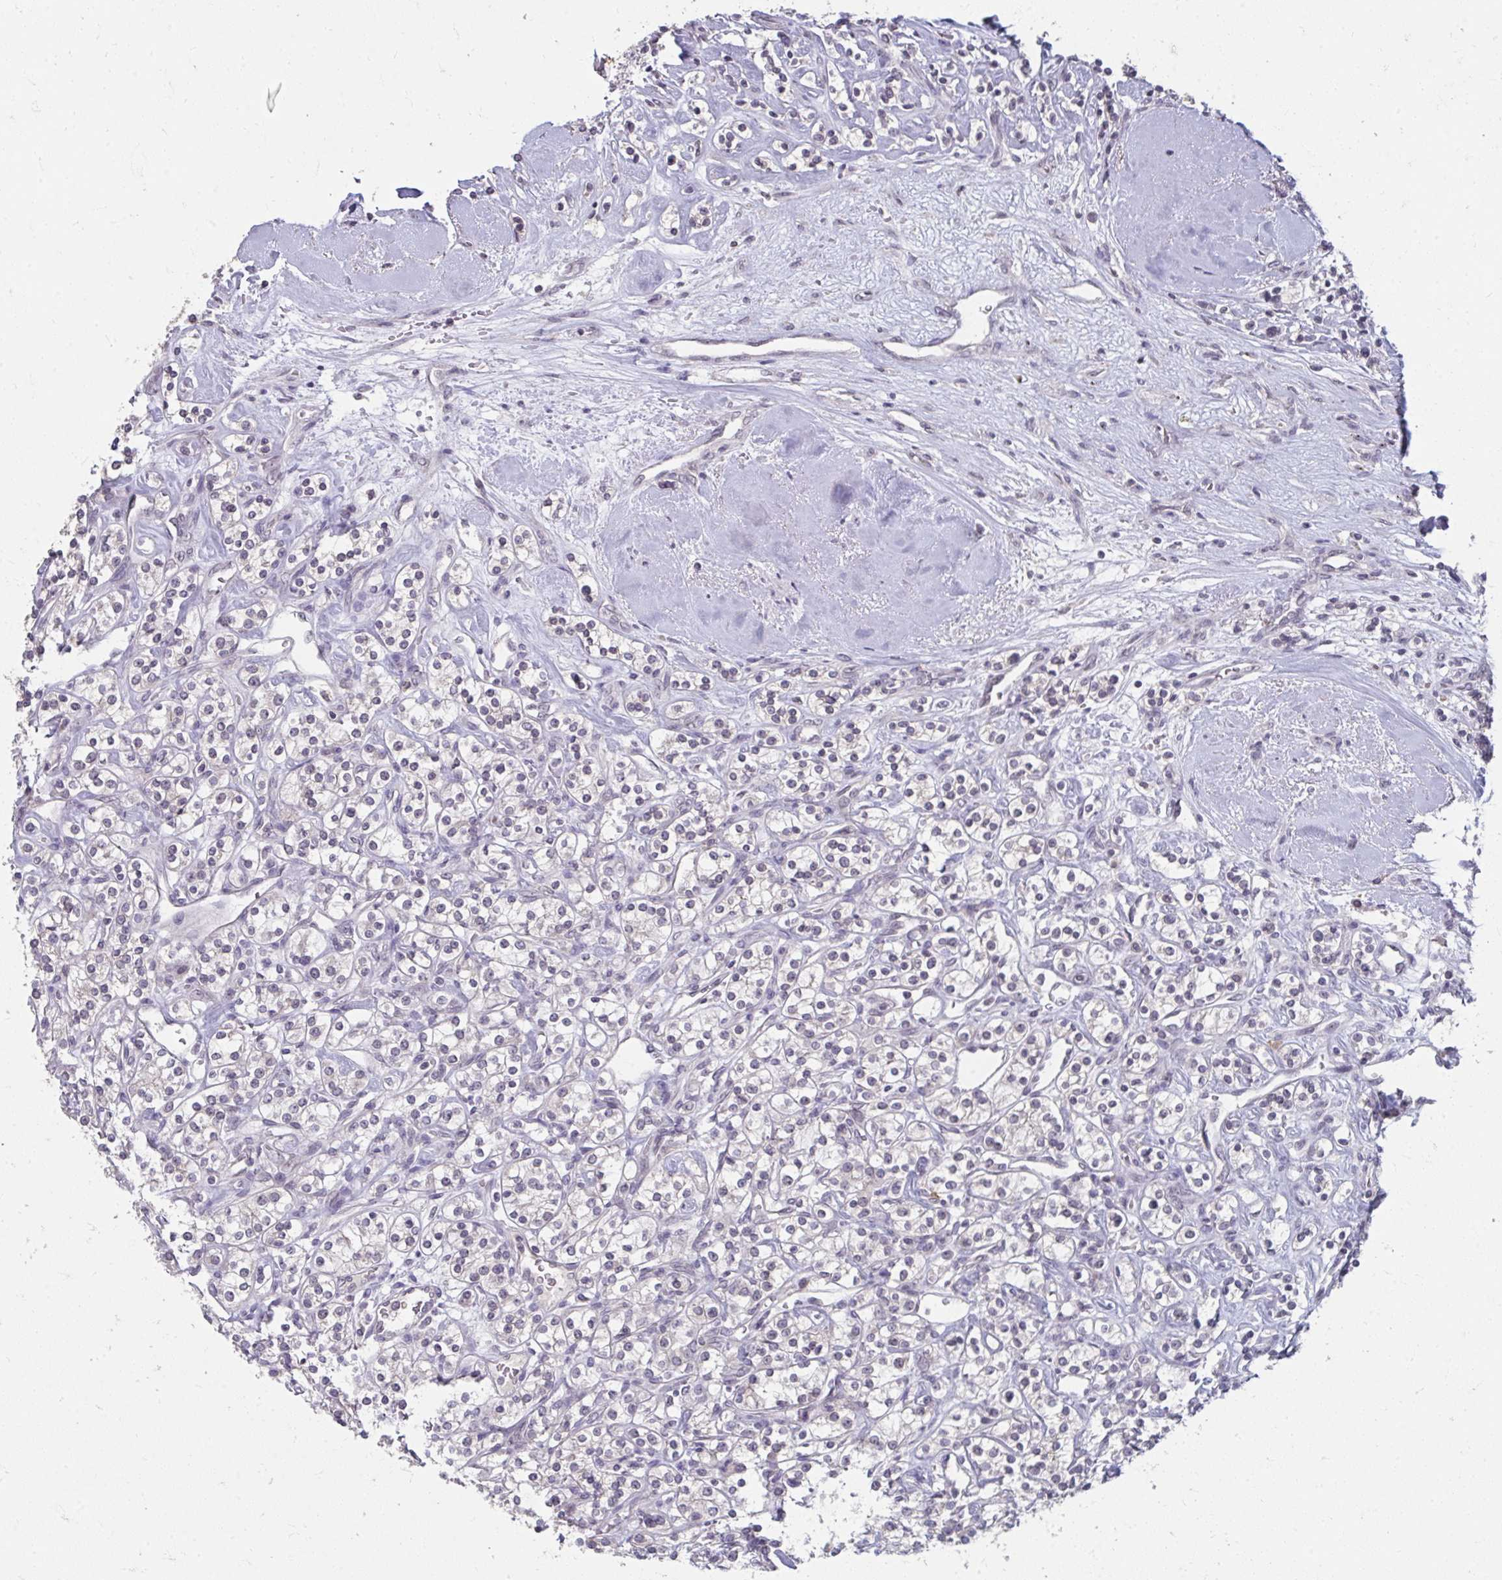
{"staining": {"intensity": "negative", "quantity": "none", "location": "none"}, "tissue": "renal cancer", "cell_type": "Tumor cells", "image_type": "cancer", "snomed": [{"axis": "morphology", "description": "Adenocarcinoma, NOS"}, {"axis": "topography", "description": "Kidney"}], "caption": "Tumor cells are negative for brown protein staining in renal cancer (adenocarcinoma). Brightfield microscopy of IHC stained with DAB (brown) and hematoxylin (blue), captured at high magnification.", "gene": "NUP133", "patient": {"sex": "male", "age": 77}}